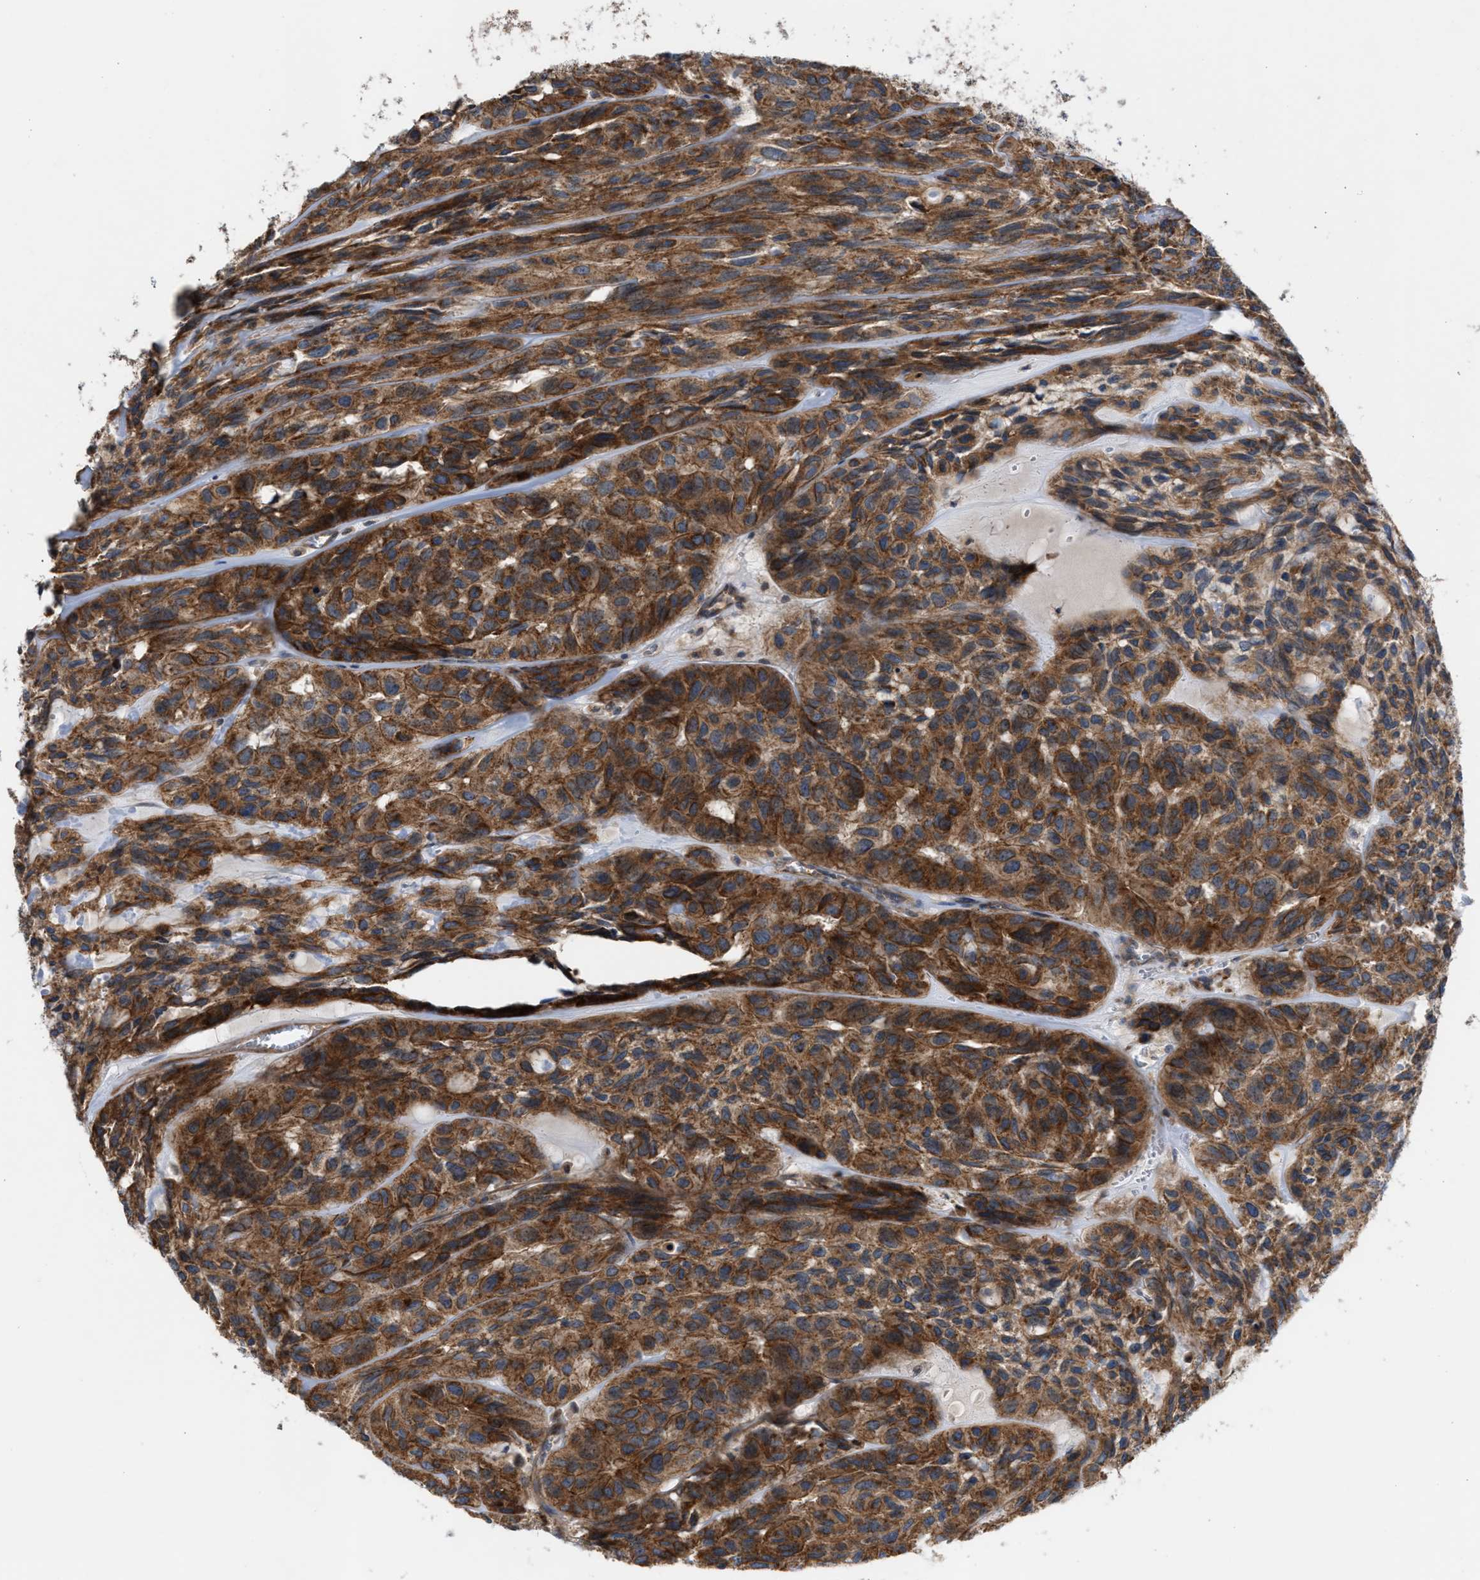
{"staining": {"intensity": "moderate", "quantity": ">75%", "location": "cytoplasmic/membranous"}, "tissue": "head and neck cancer", "cell_type": "Tumor cells", "image_type": "cancer", "snomed": [{"axis": "morphology", "description": "Adenocarcinoma, NOS"}, {"axis": "topography", "description": "Salivary gland, NOS"}, {"axis": "topography", "description": "Head-Neck"}], "caption": "Immunohistochemical staining of head and neck cancer (adenocarcinoma) displays moderate cytoplasmic/membranous protein staining in about >75% of tumor cells. (IHC, brightfield microscopy, high magnification).", "gene": "OXSM", "patient": {"sex": "female", "age": 76}}